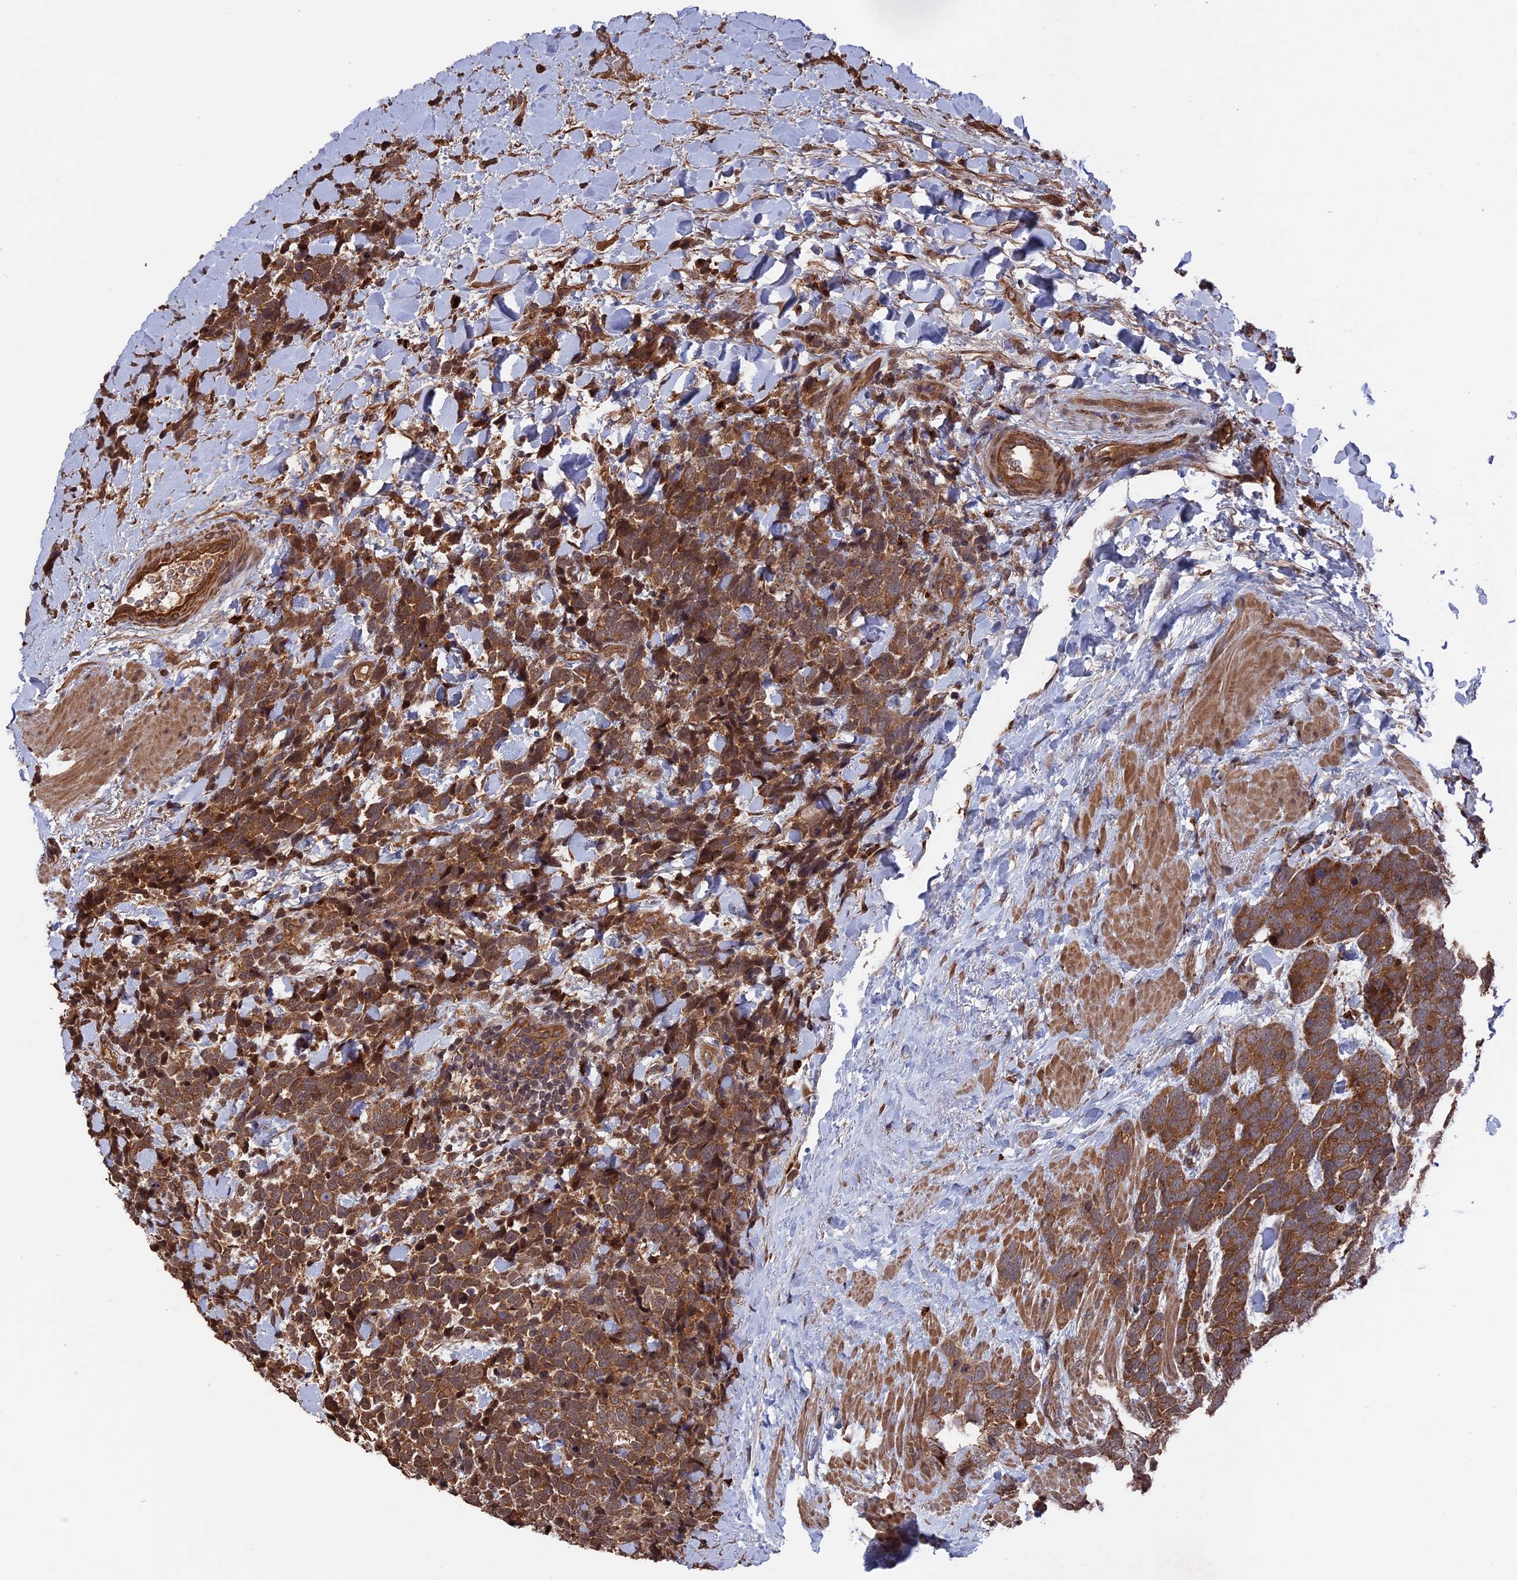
{"staining": {"intensity": "moderate", "quantity": ">75%", "location": "cytoplasmic/membranous"}, "tissue": "urothelial cancer", "cell_type": "Tumor cells", "image_type": "cancer", "snomed": [{"axis": "morphology", "description": "Urothelial carcinoma, High grade"}, {"axis": "topography", "description": "Urinary bladder"}], "caption": "Protein expression analysis of human high-grade urothelial carcinoma reveals moderate cytoplasmic/membranous positivity in approximately >75% of tumor cells.", "gene": "TELO2", "patient": {"sex": "female", "age": 82}}